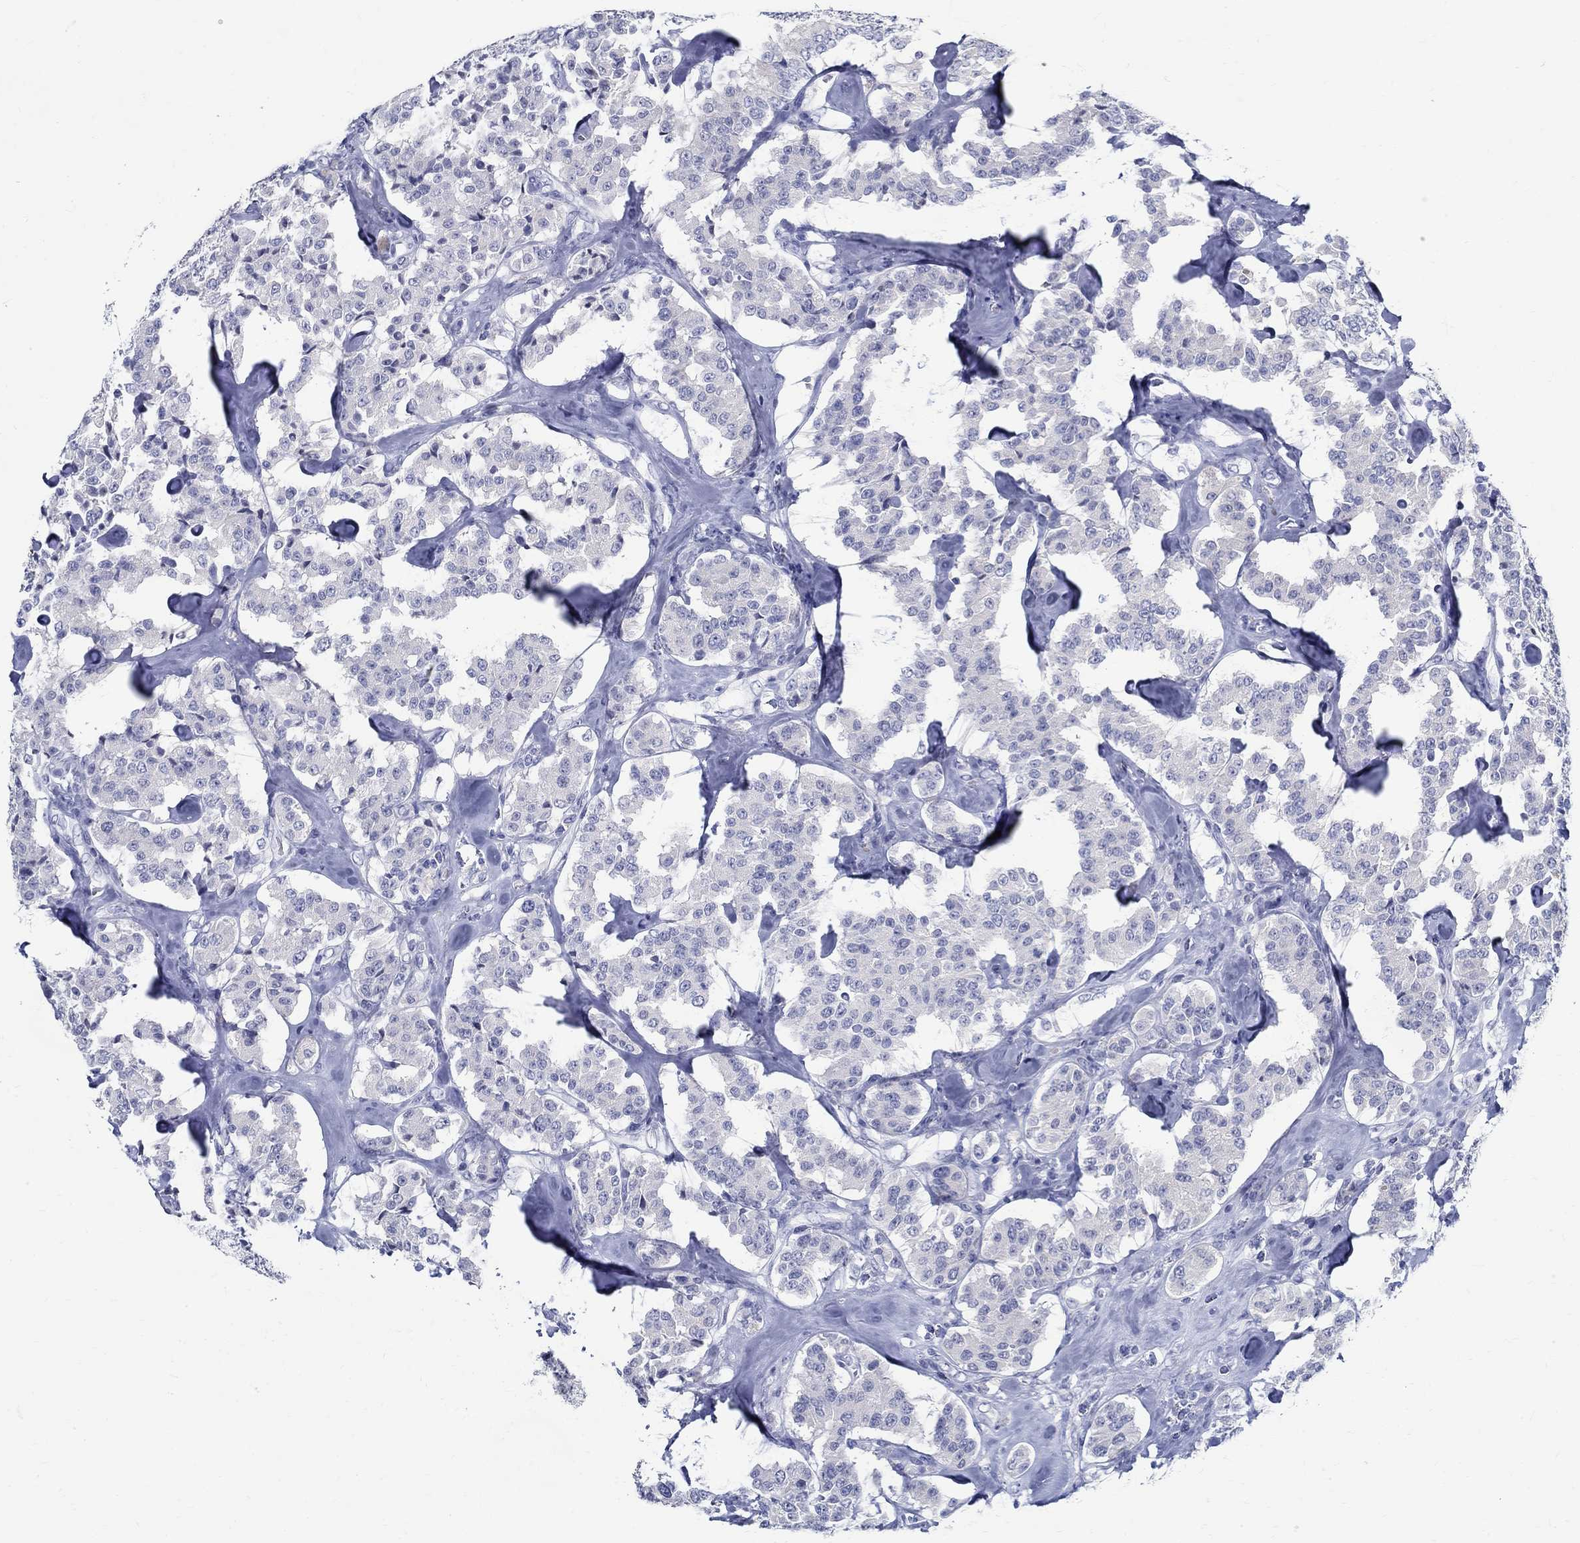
{"staining": {"intensity": "negative", "quantity": "none", "location": "none"}, "tissue": "carcinoid", "cell_type": "Tumor cells", "image_type": "cancer", "snomed": [{"axis": "morphology", "description": "Carcinoid, malignant, NOS"}, {"axis": "topography", "description": "Pancreas"}], "caption": "Tumor cells are negative for brown protein staining in carcinoid (malignant).", "gene": "BSPRY", "patient": {"sex": "male", "age": 41}}